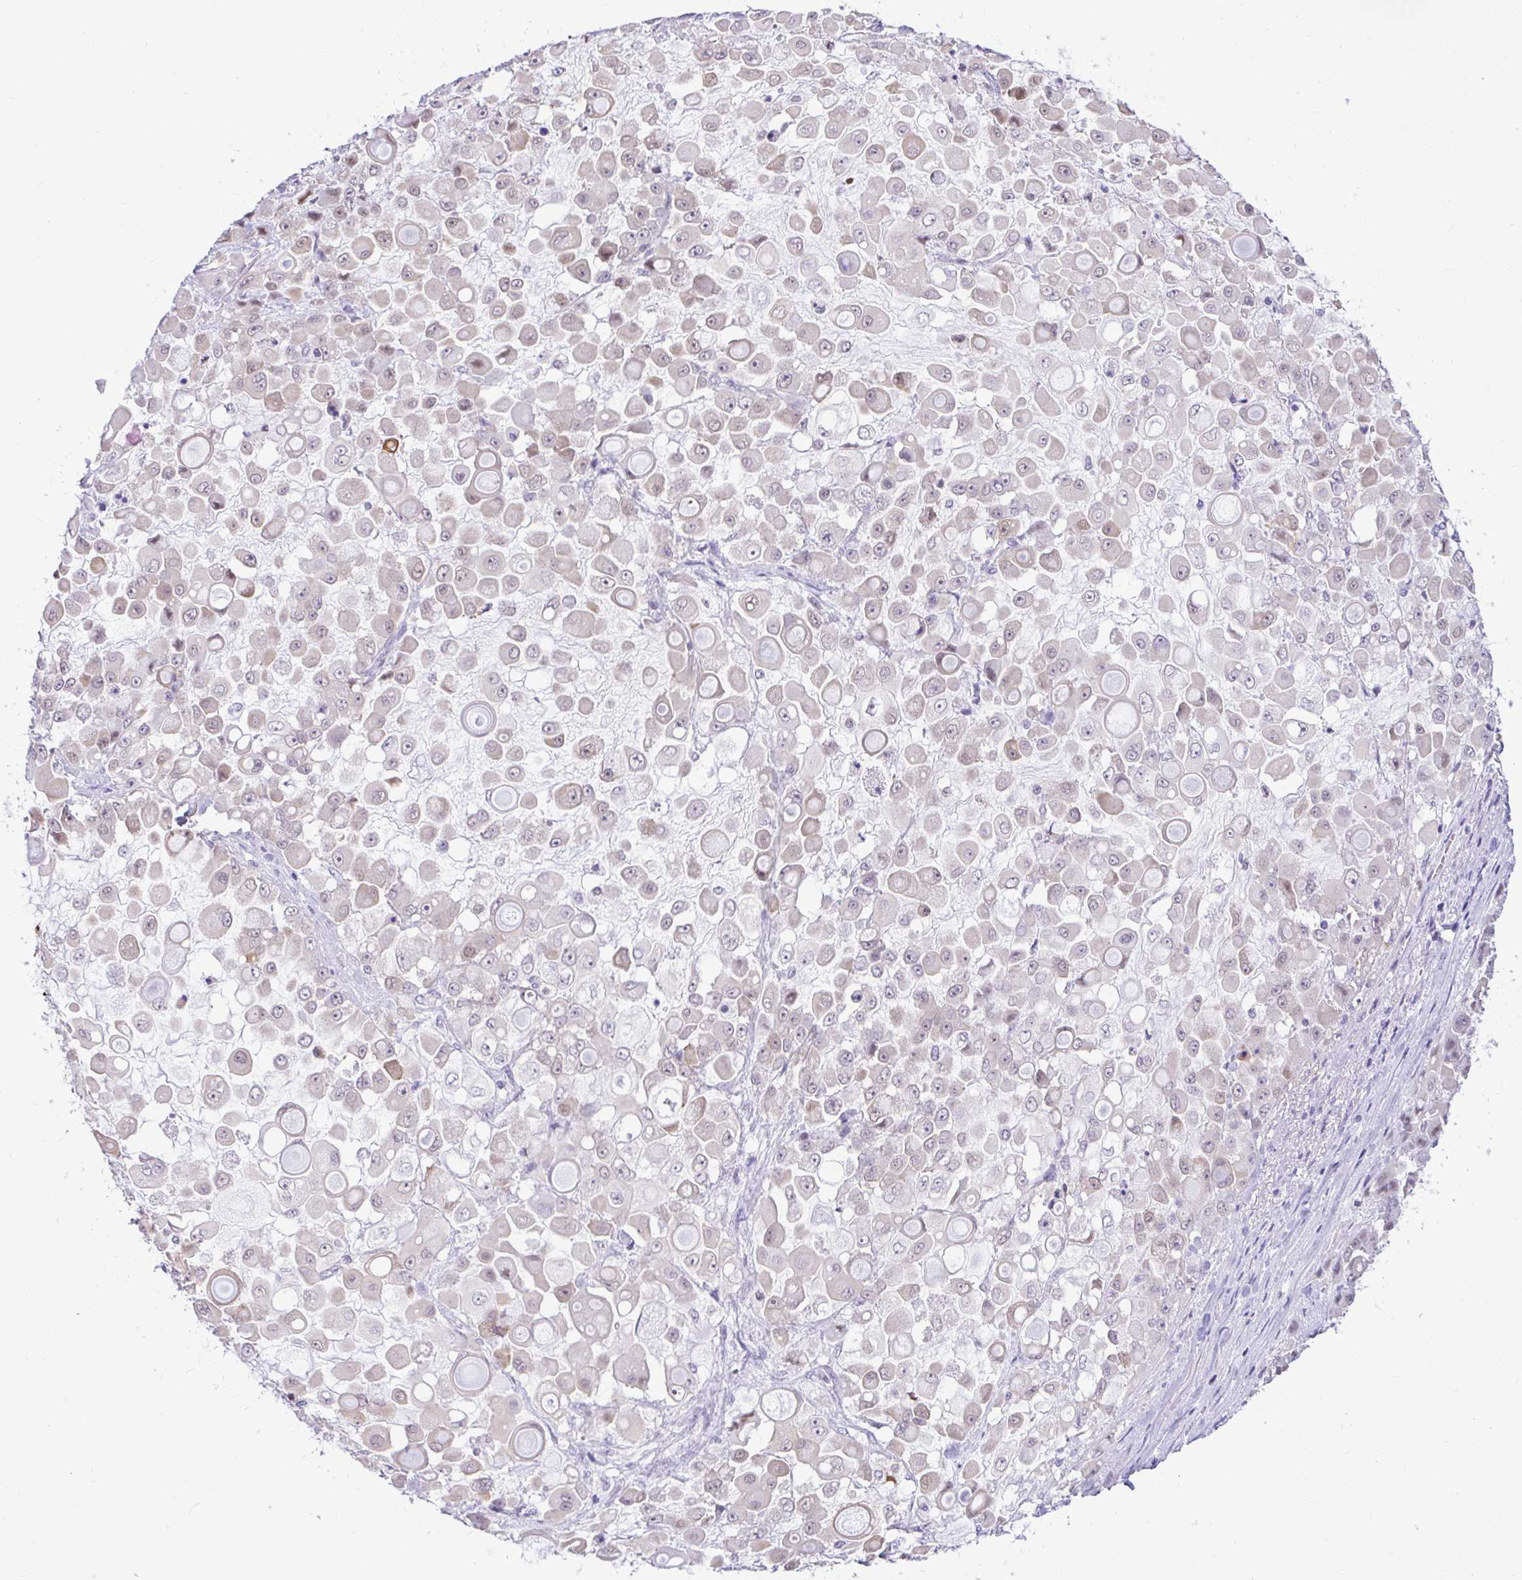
{"staining": {"intensity": "weak", "quantity": "<25%", "location": "cytoplasmic/membranous,nuclear"}, "tissue": "stomach cancer", "cell_type": "Tumor cells", "image_type": "cancer", "snomed": [{"axis": "morphology", "description": "Adenocarcinoma, NOS"}, {"axis": "topography", "description": "Stomach"}], "caption": "This is a image of IHC staining of stomach adenocarcinoma, which shows no positivity in tumor cells.", "gene": "ZNF485", "patient": {"sex": "female", "age": 76}}